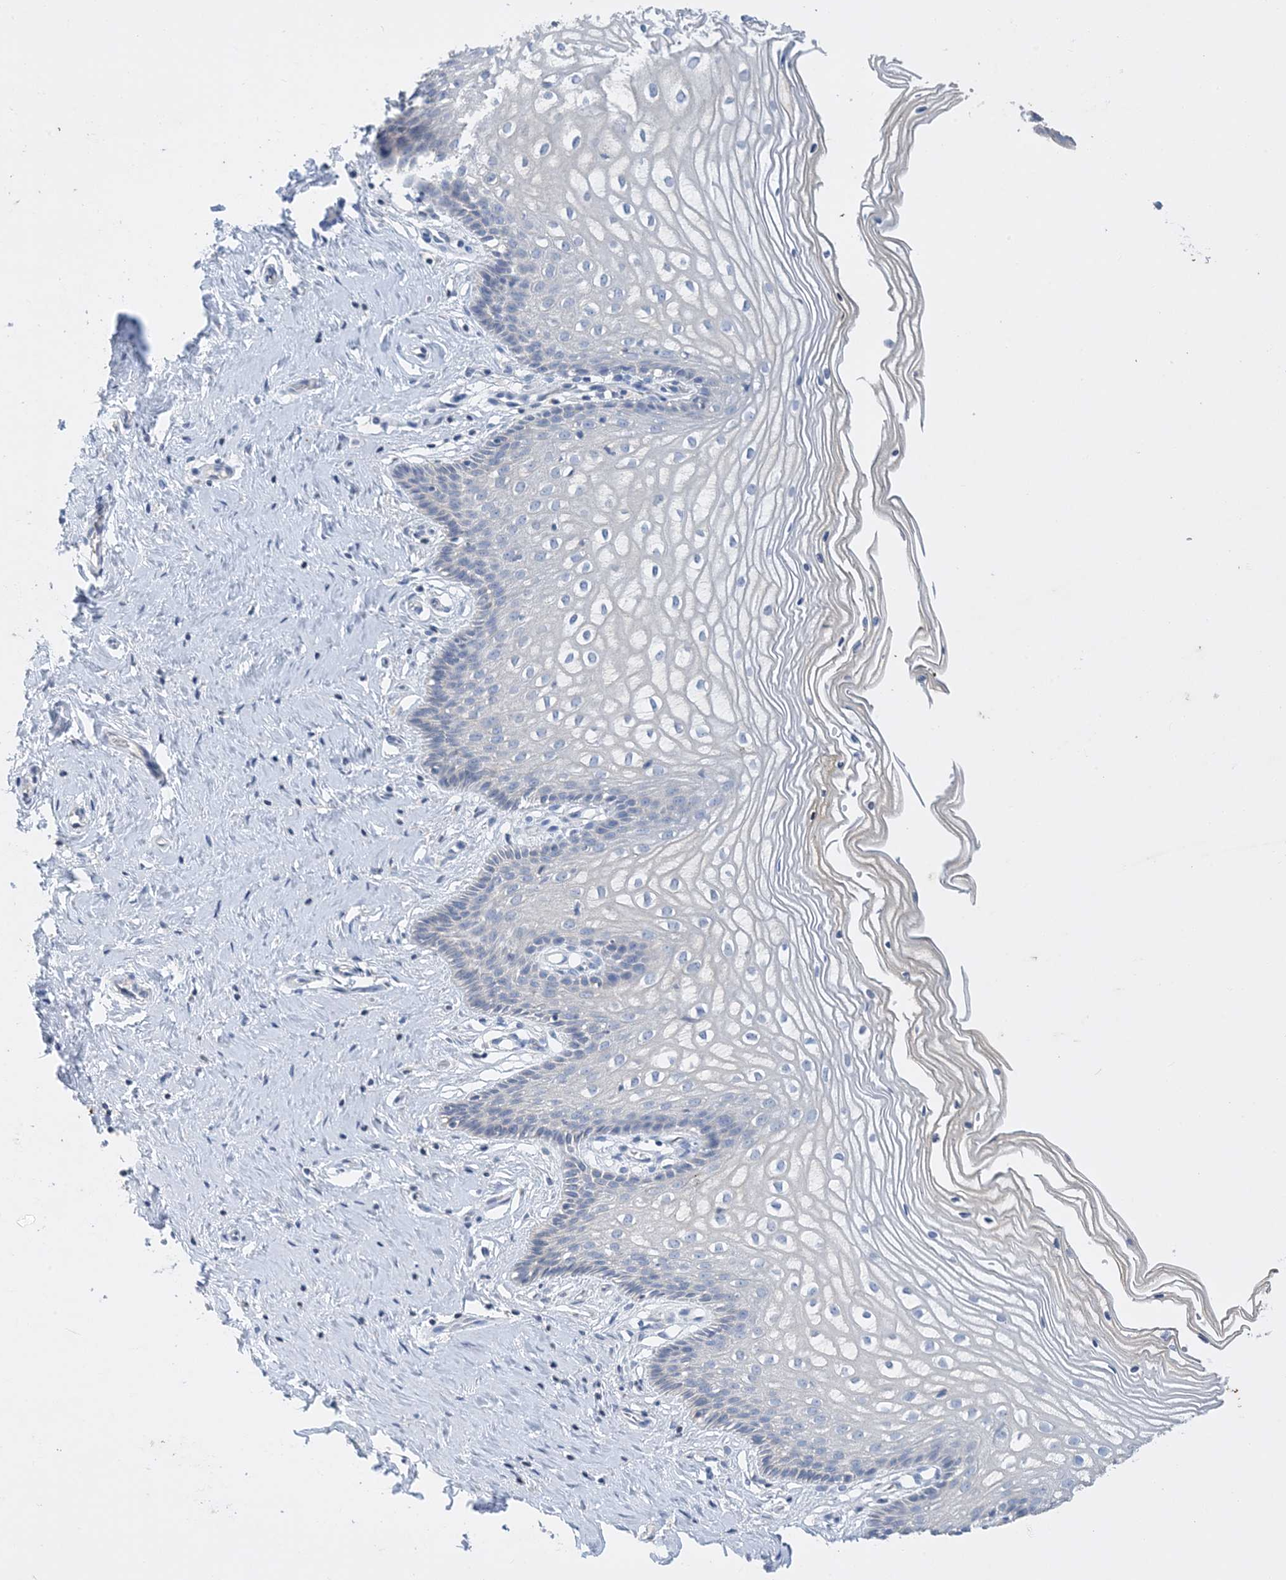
{"staining": {"intensity": "negative", "quantity": "none", "location": "none"}, "tissue": "cervix", "cell_type": "Glandular cells", "image_type": "normal", "snomed": [{"axis": "morphology", "description": "Normal tissue, NOS"}, {"axis": "topography", "description": "Cervix"}], "caption": "The image demonstrates no staining of glandular cells in unremarkable cervix. The staining was performed using DAB to visualize the protein expression in brown, while the nuclei were stained in blue with hematoxylin (Magnification: 20x).", "gene": "KPRP", "patient": {"sex": "female", "age": 33}}